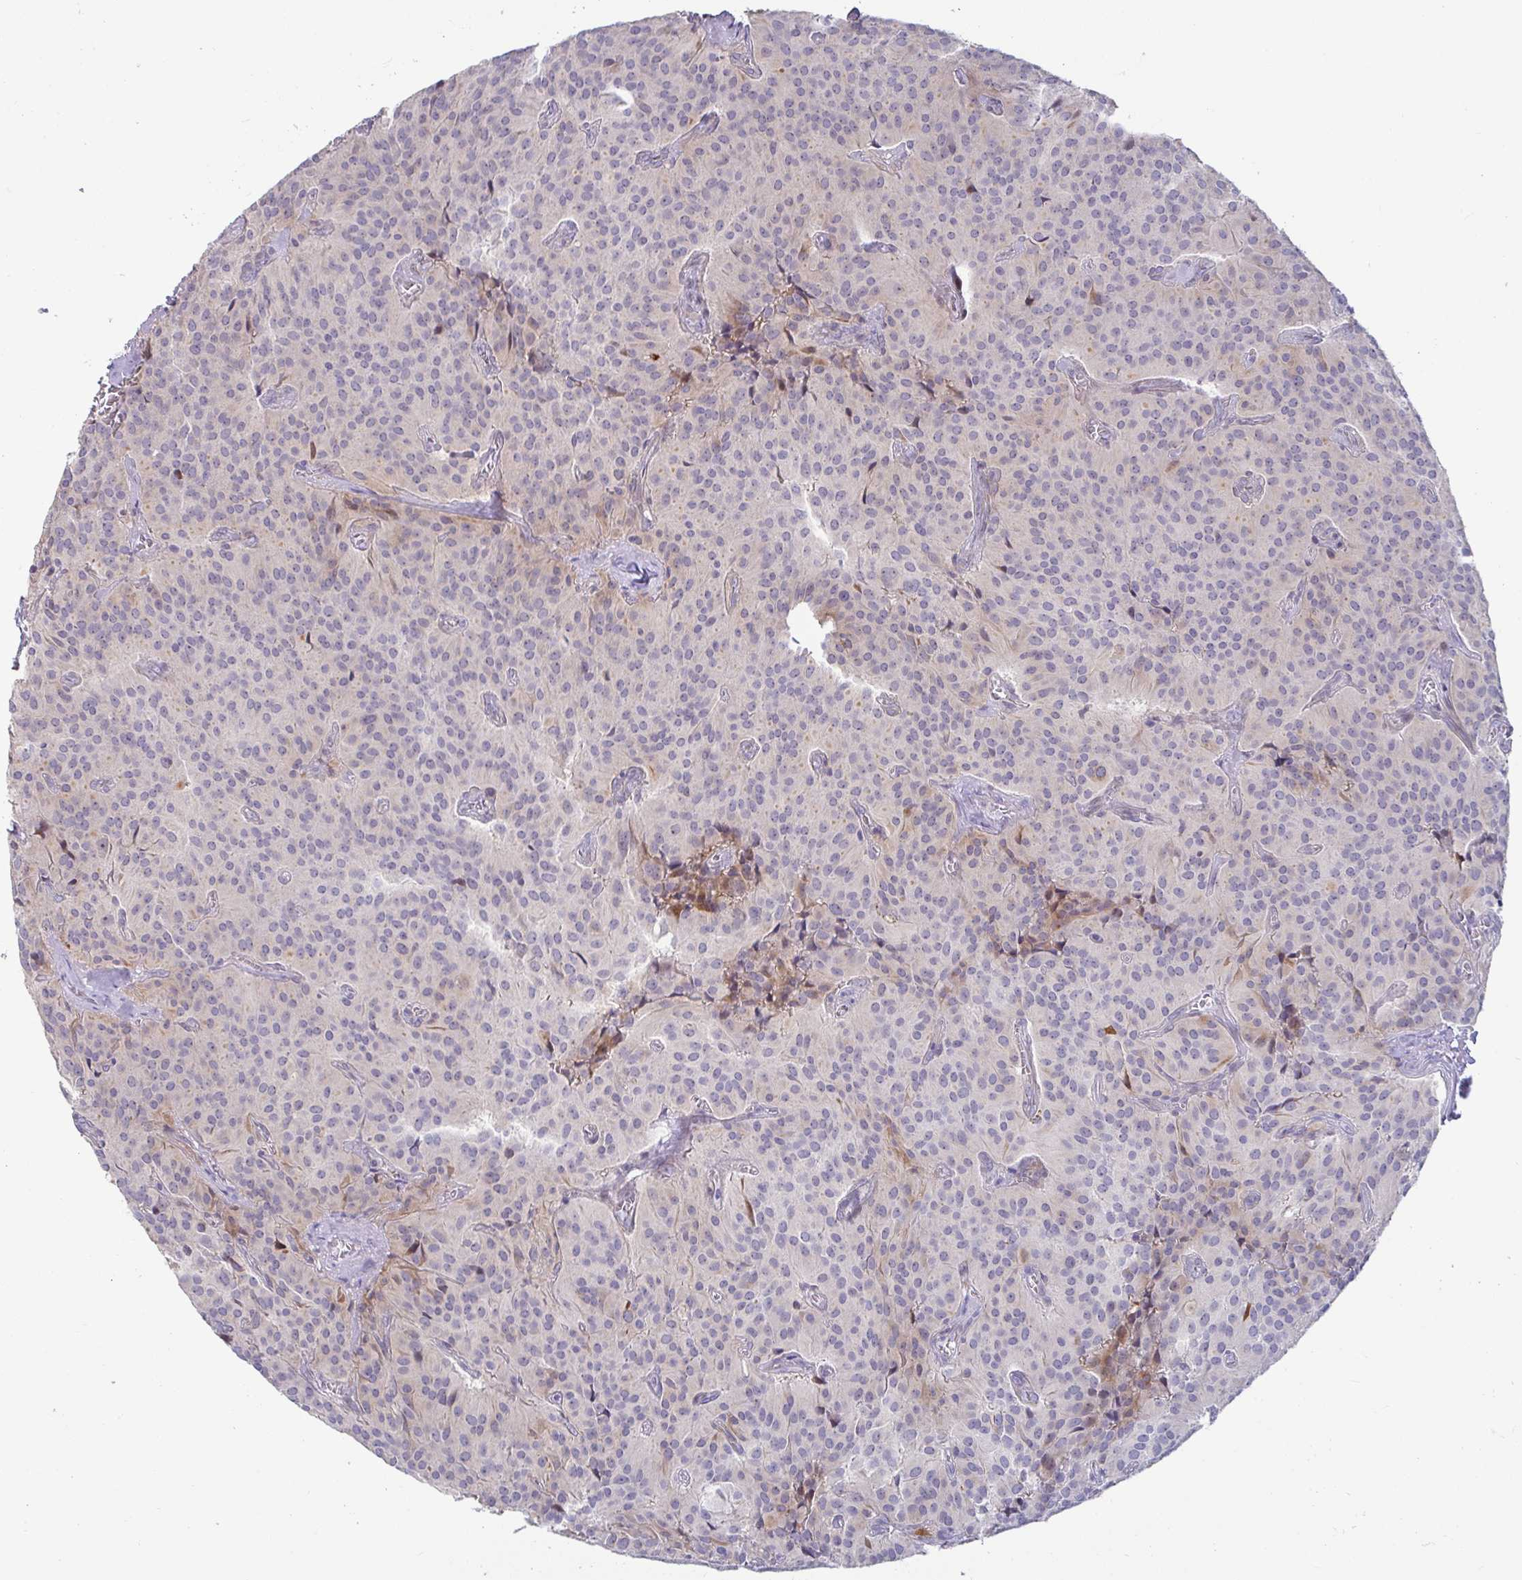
{"staining": {"intensity": "negative", "quantity": "none", "location": "none"}, "tissue": "glioma", "cell_type": "Tumor cells", "image_type": "cancer", "snomed": [{"axis": "morphology", "description": "Glioma, malignant, Low grade"}, {"axis": "topography", "description": "Brain"}], "caption": "Tumor cells show no significant staining in glioma.", "gene": "GSTM1", "patient": {"sex": "male", "age": 42}}